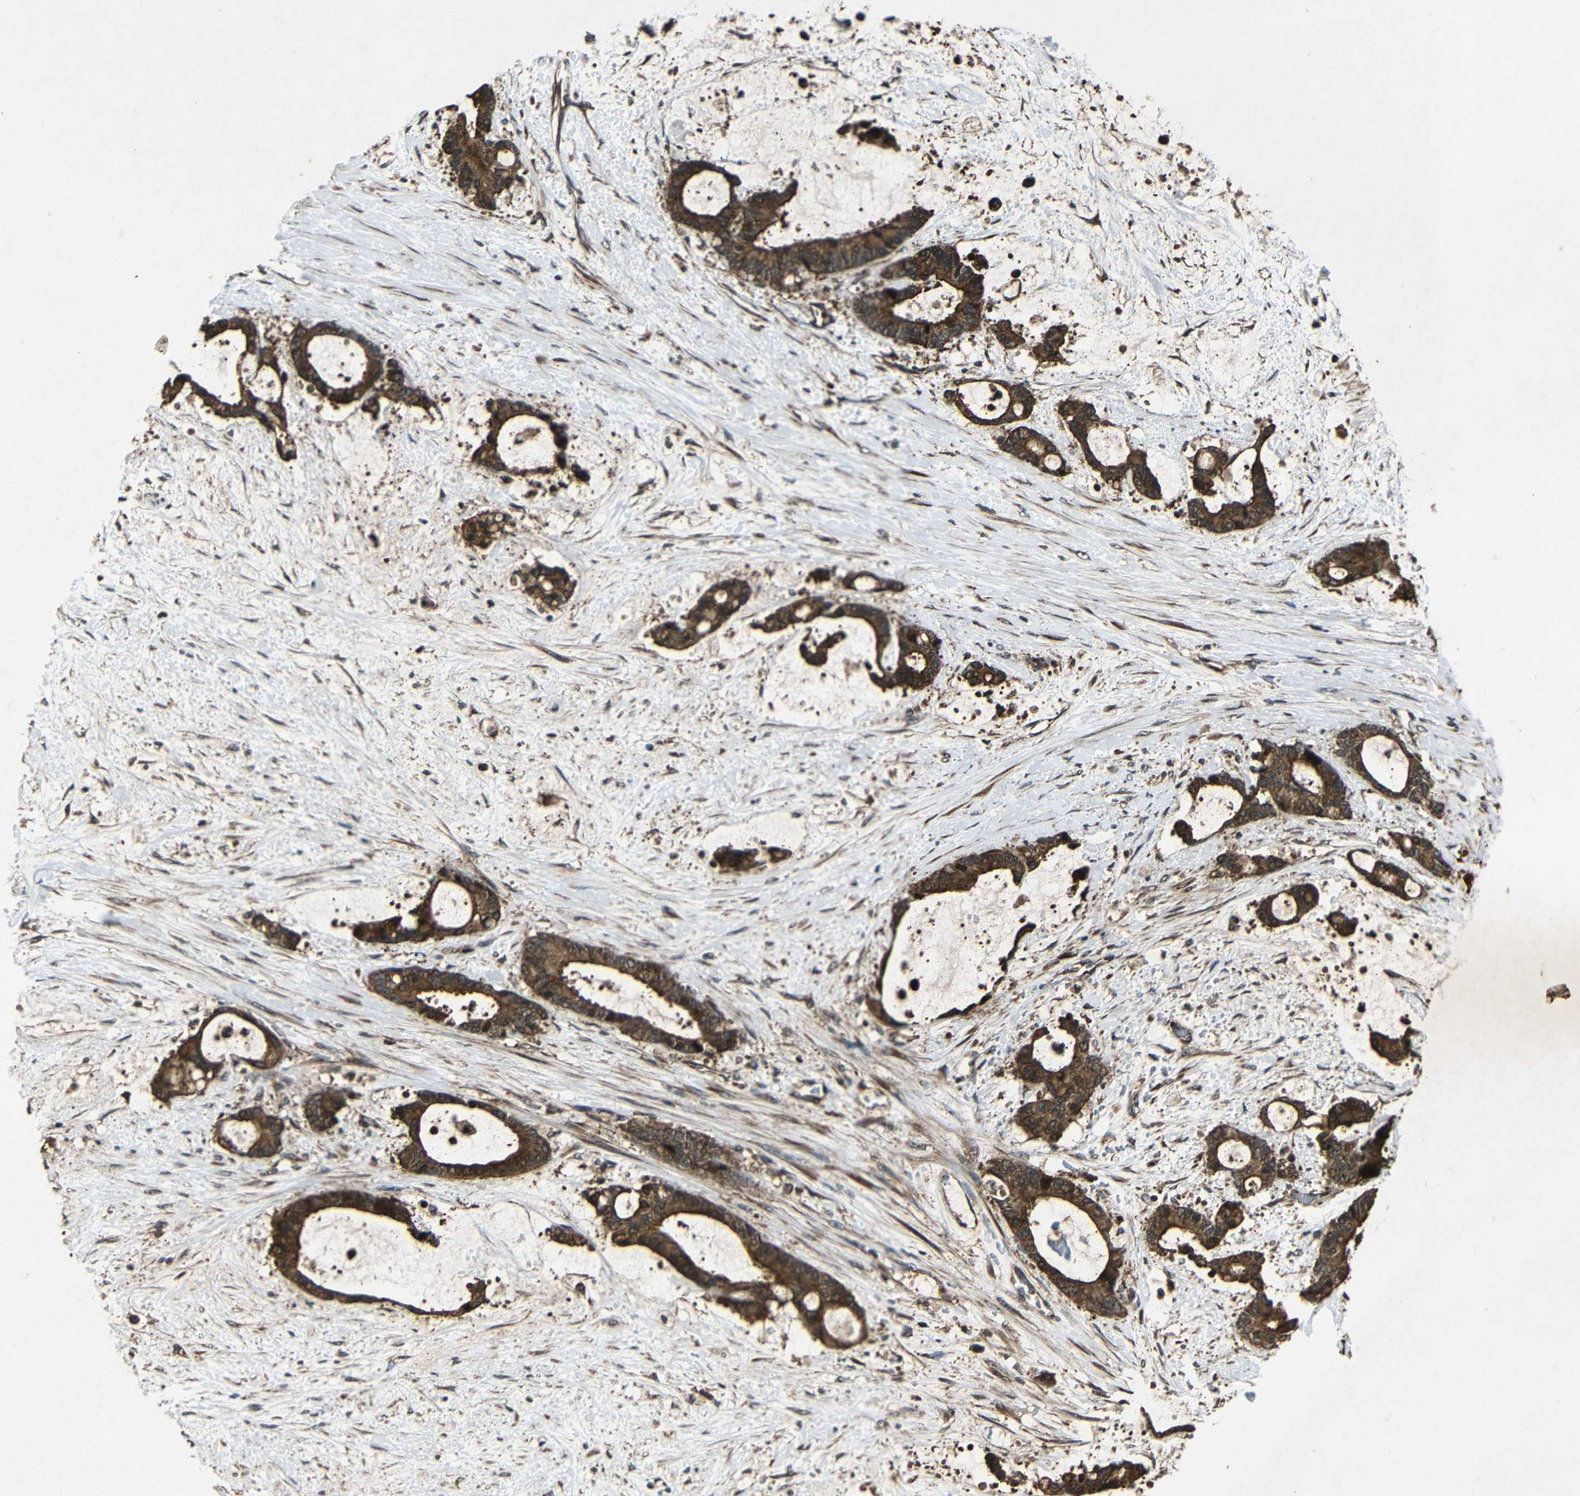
{"staining": {"intensity": "strong", "quantity": ">75%", "location": "cytoplasmic/membranous"}, "tissue": "liver cancer", "cell_type": "Tumor cells", "image_type": "cancer", "snomed": [{"axis": "morphology", "description": "Normal tissue, NOS"}, {"axis": "morphology", "description": "Cholangiocarcinoma"}, {"axis": "topography", "description": "Liver"}, {"axis": "topography", "description": "Peripheral nerve tissue"}], "caption": "There is high levels of strong cytoplasmic/membranous expression in tumor cells of cholangiocarcinoma (liver), as demonstrated by immunohistochemical staining (brown color).", "gene": "PLK2", "patient": {"sex": "female", "age": 73}}